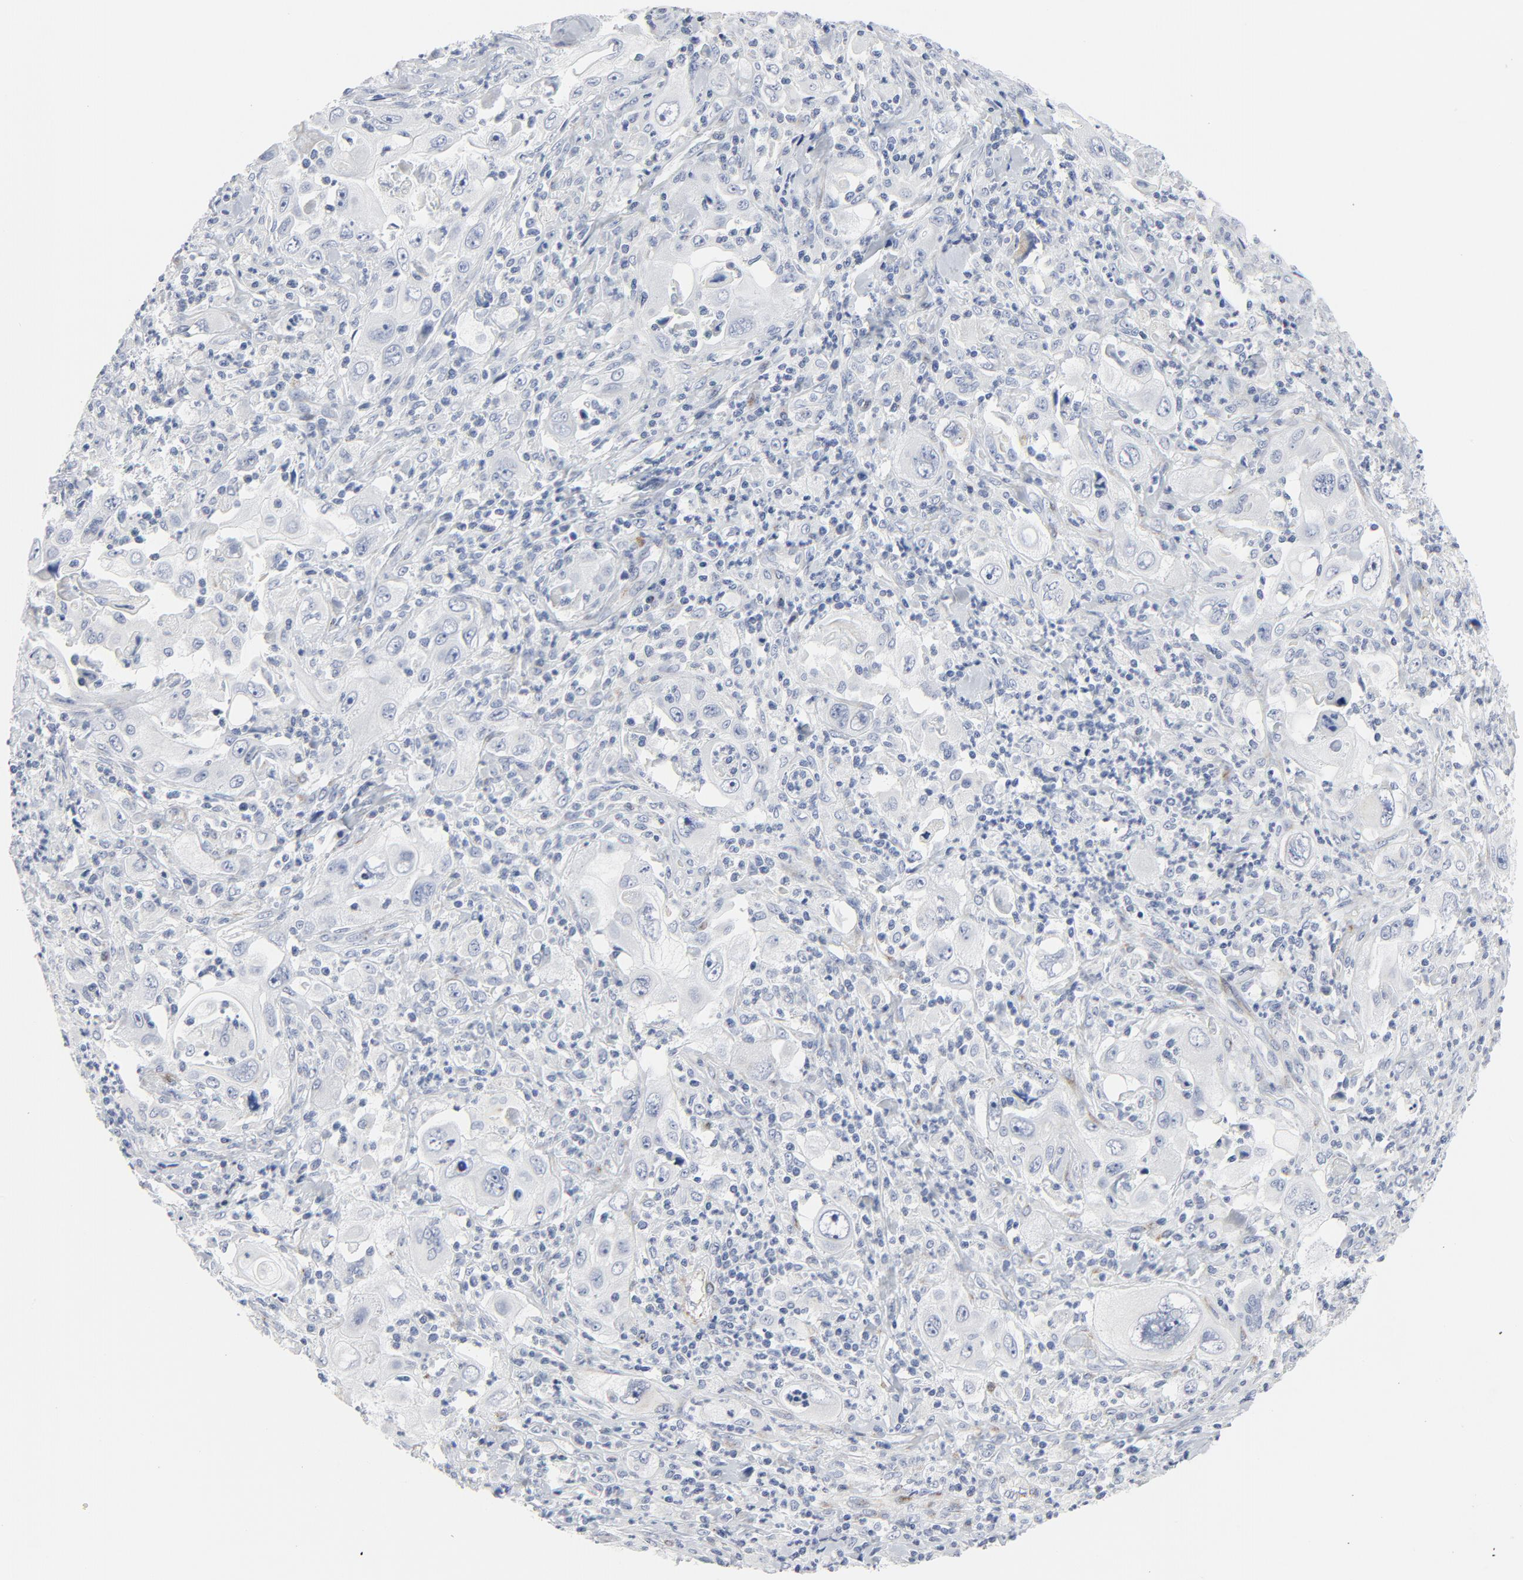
{"staining": {"intensity": "negative", "quantity": "none", "location": "none"}, "tissue": "pancreatic cancer", "cell_type": "Tumor cells", "image_type": "cancer", "snomed": [{"axis": "morphology", "description": "Adenocarcinoma, NOS"}, {"axis": "topography", "description": "Pancreas"}], "caption": "The IHC image has no significant staining in tumor cells of pancreatic cancer tissue.", "gene": "TUBB1", "patient": {"sex": "male", "age": 70}}